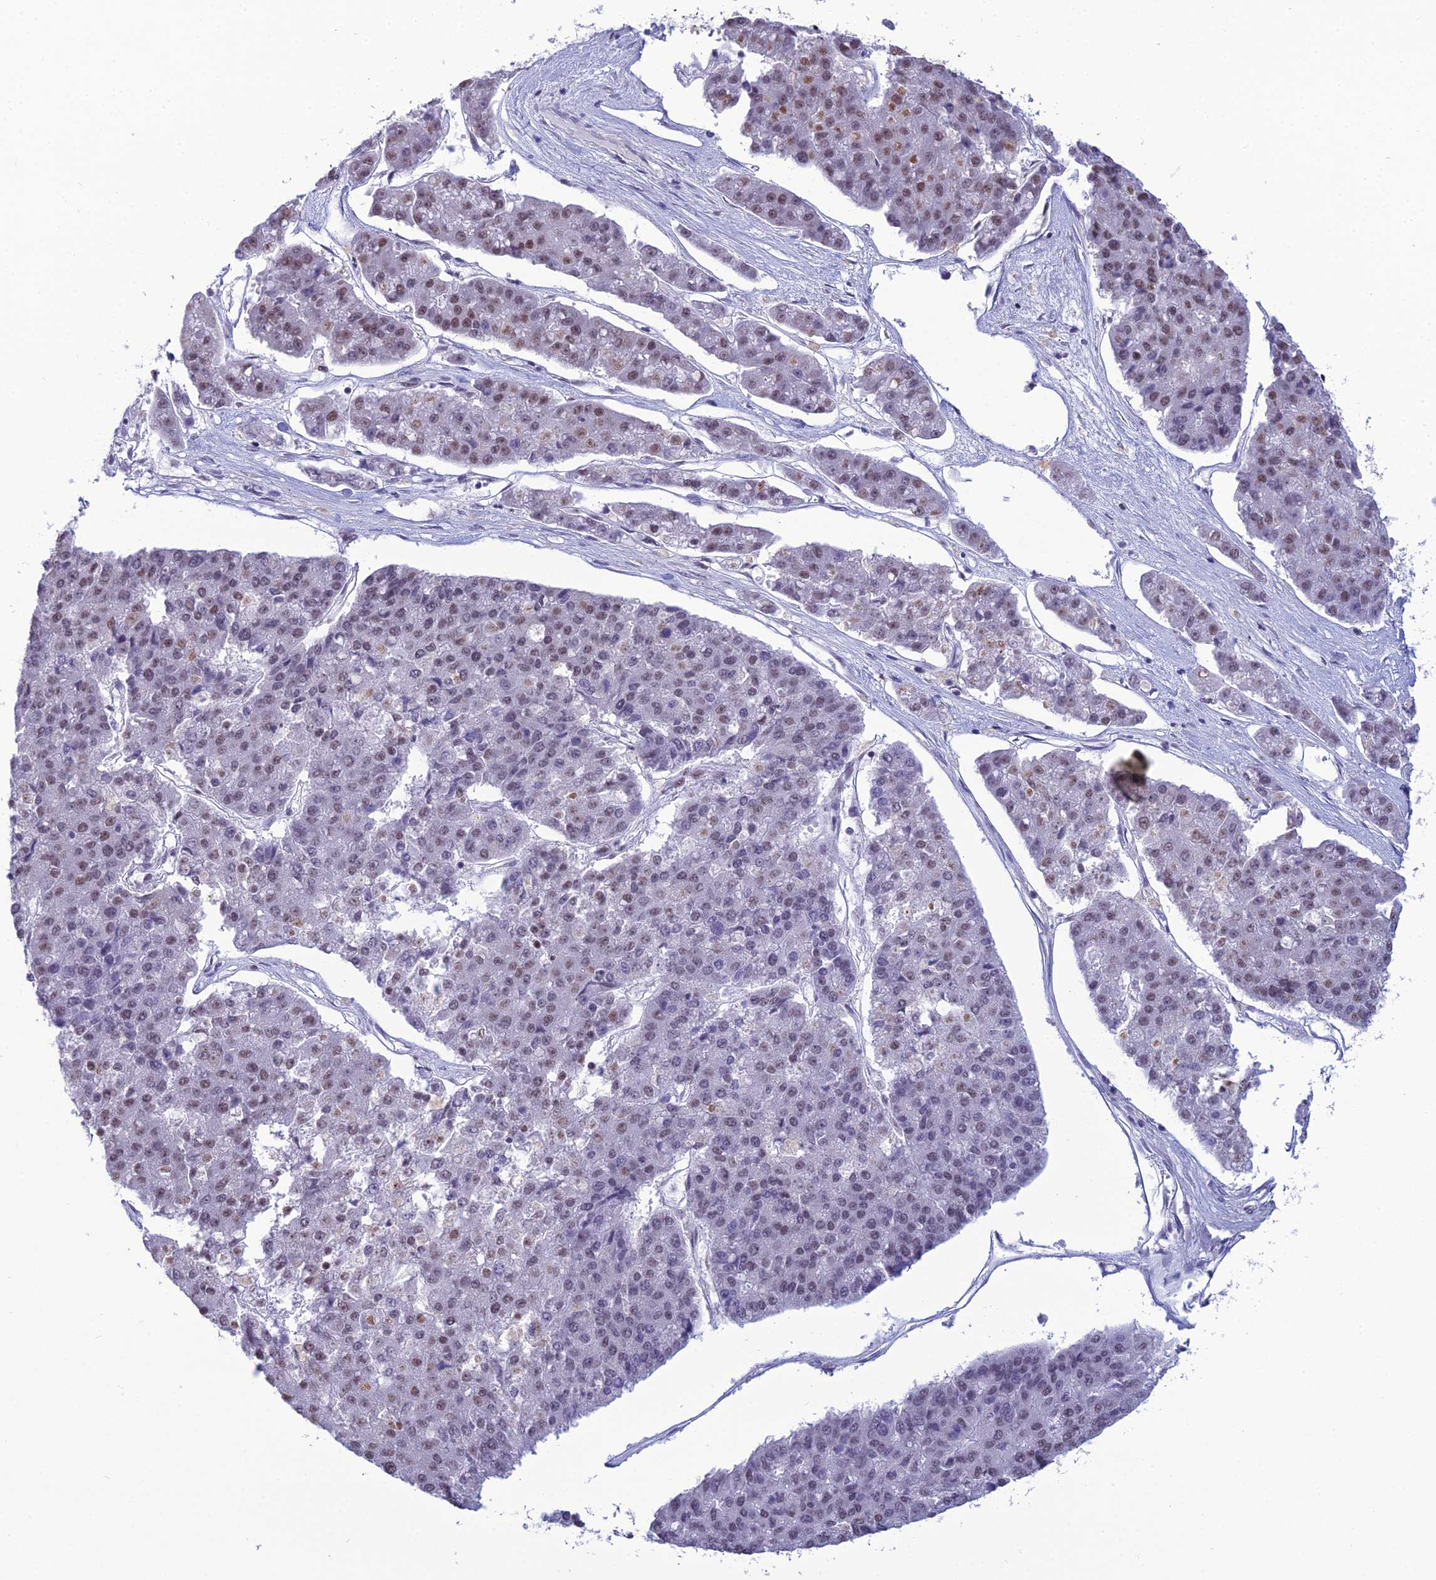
{"staining": {"intensity": "weak", "quantity": "25%-75%", "location": "nuclear"}, "tissue": "pancreatic cancer", "cell_type": "Tumor cells", "image_type": "cancer", "snomed": [{"axis": "morphology", "description": "Adenocarcinoma, NOS"}, {"axis": "topography", "description": "Pancreas"}], "caption": "Human pancreatic cancer (adenocarcinoma) stained with a protein marker displays weak staining in tumor cells.", "gene": "PRAMEF12", "patient": {"sex": "male", "age": 50}}